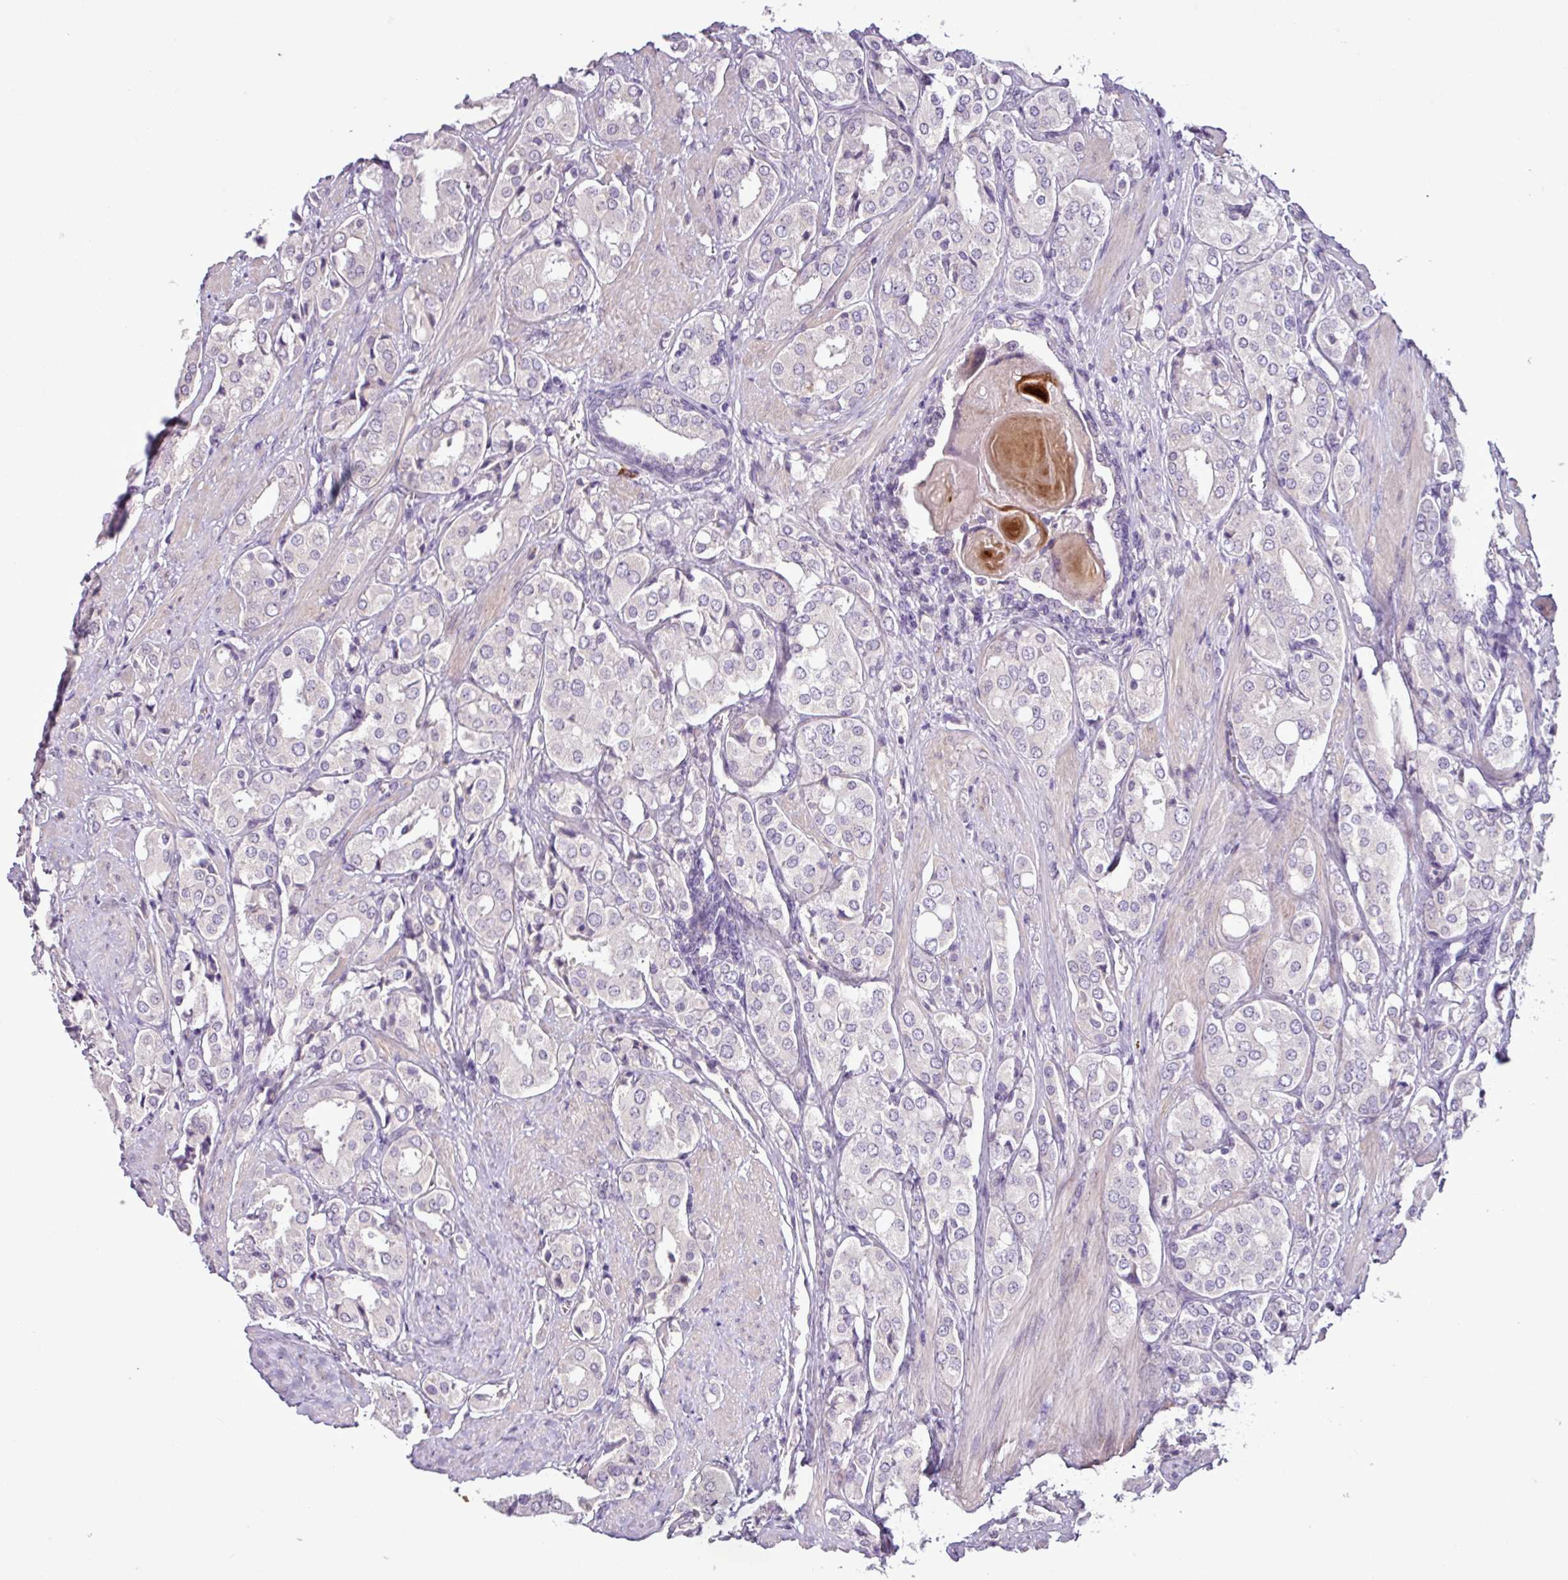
{"staining": {"intensity": "negative", "quantity": "none", "location": "none"}, "tissue": "prostate cancer", "cell_type": "Tumor cells", "image_type": "cancer", "snomed": [{"axis": "morphology", "description": "Adenocarcinoma, High grade"}, {"axis": "topography", "description": "Prostate"}], "caption": "Histopathology image shows no significant protein expression in tumor cells of adenocarcinoma (high-grade) (prostate).", "gene": "C9orf24", "patient": {"sex": "male", "age": 71}}